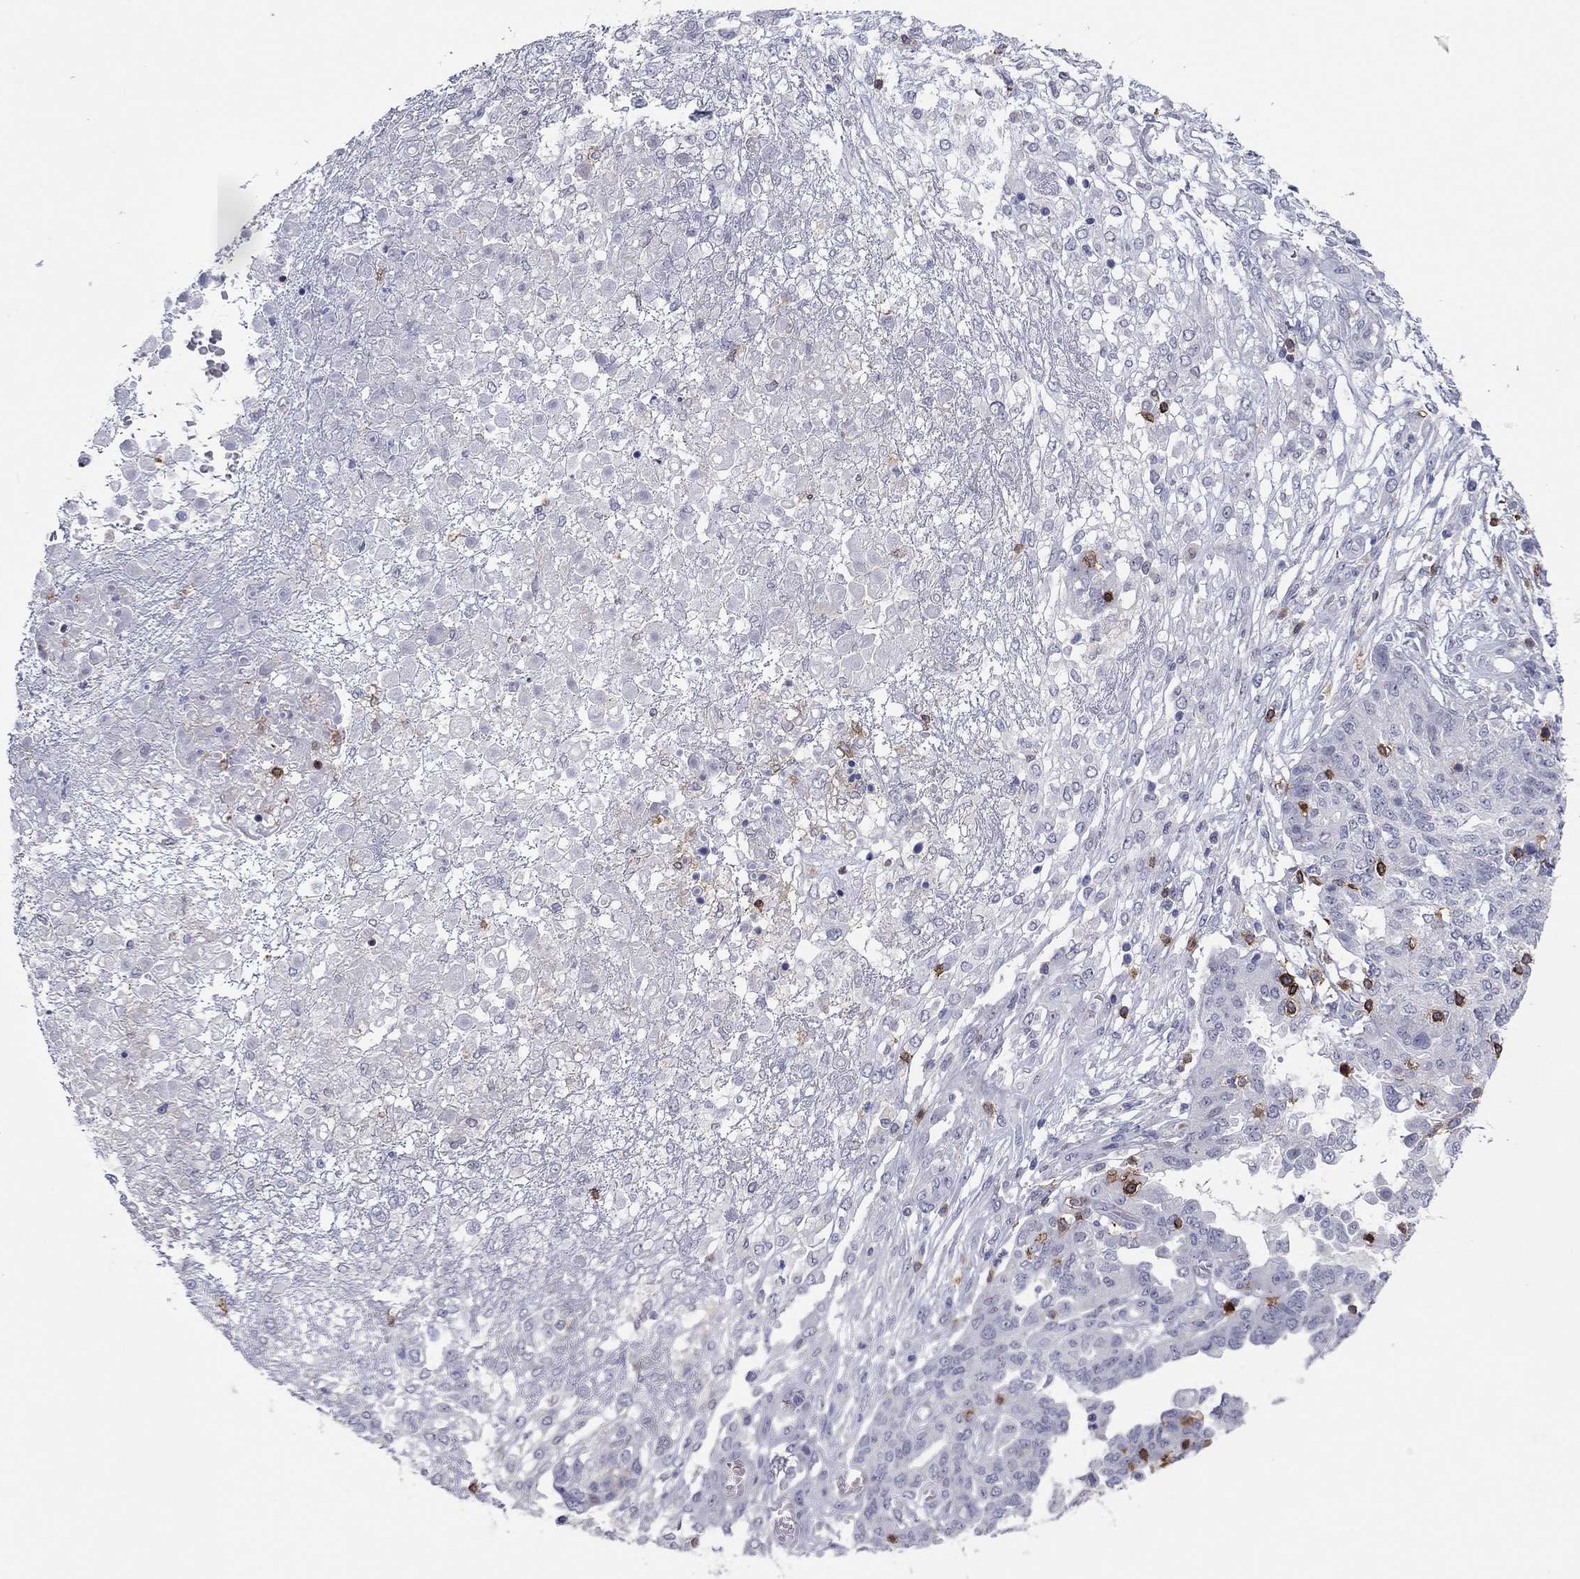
{"staining": {"intensity": "negative", "quantity": "none", "location": "none"}, "tissue": "ovarian cancer", "cell_type": "Tumor cells", "image_type": "cancer", "snomed": [{"axis": "morphology", "description": "Cystadenocarcinoma, serous, NOS"}, {"axis": "topography", "description": "Ovary"}], "caption": "Serous cystadenocarcinoma (ovarian) was stained to show a protein in brown. There is no significant staining in tumor cells.", "gene": "ITGAE", "patient": {"sex": "female", "age": 67}}